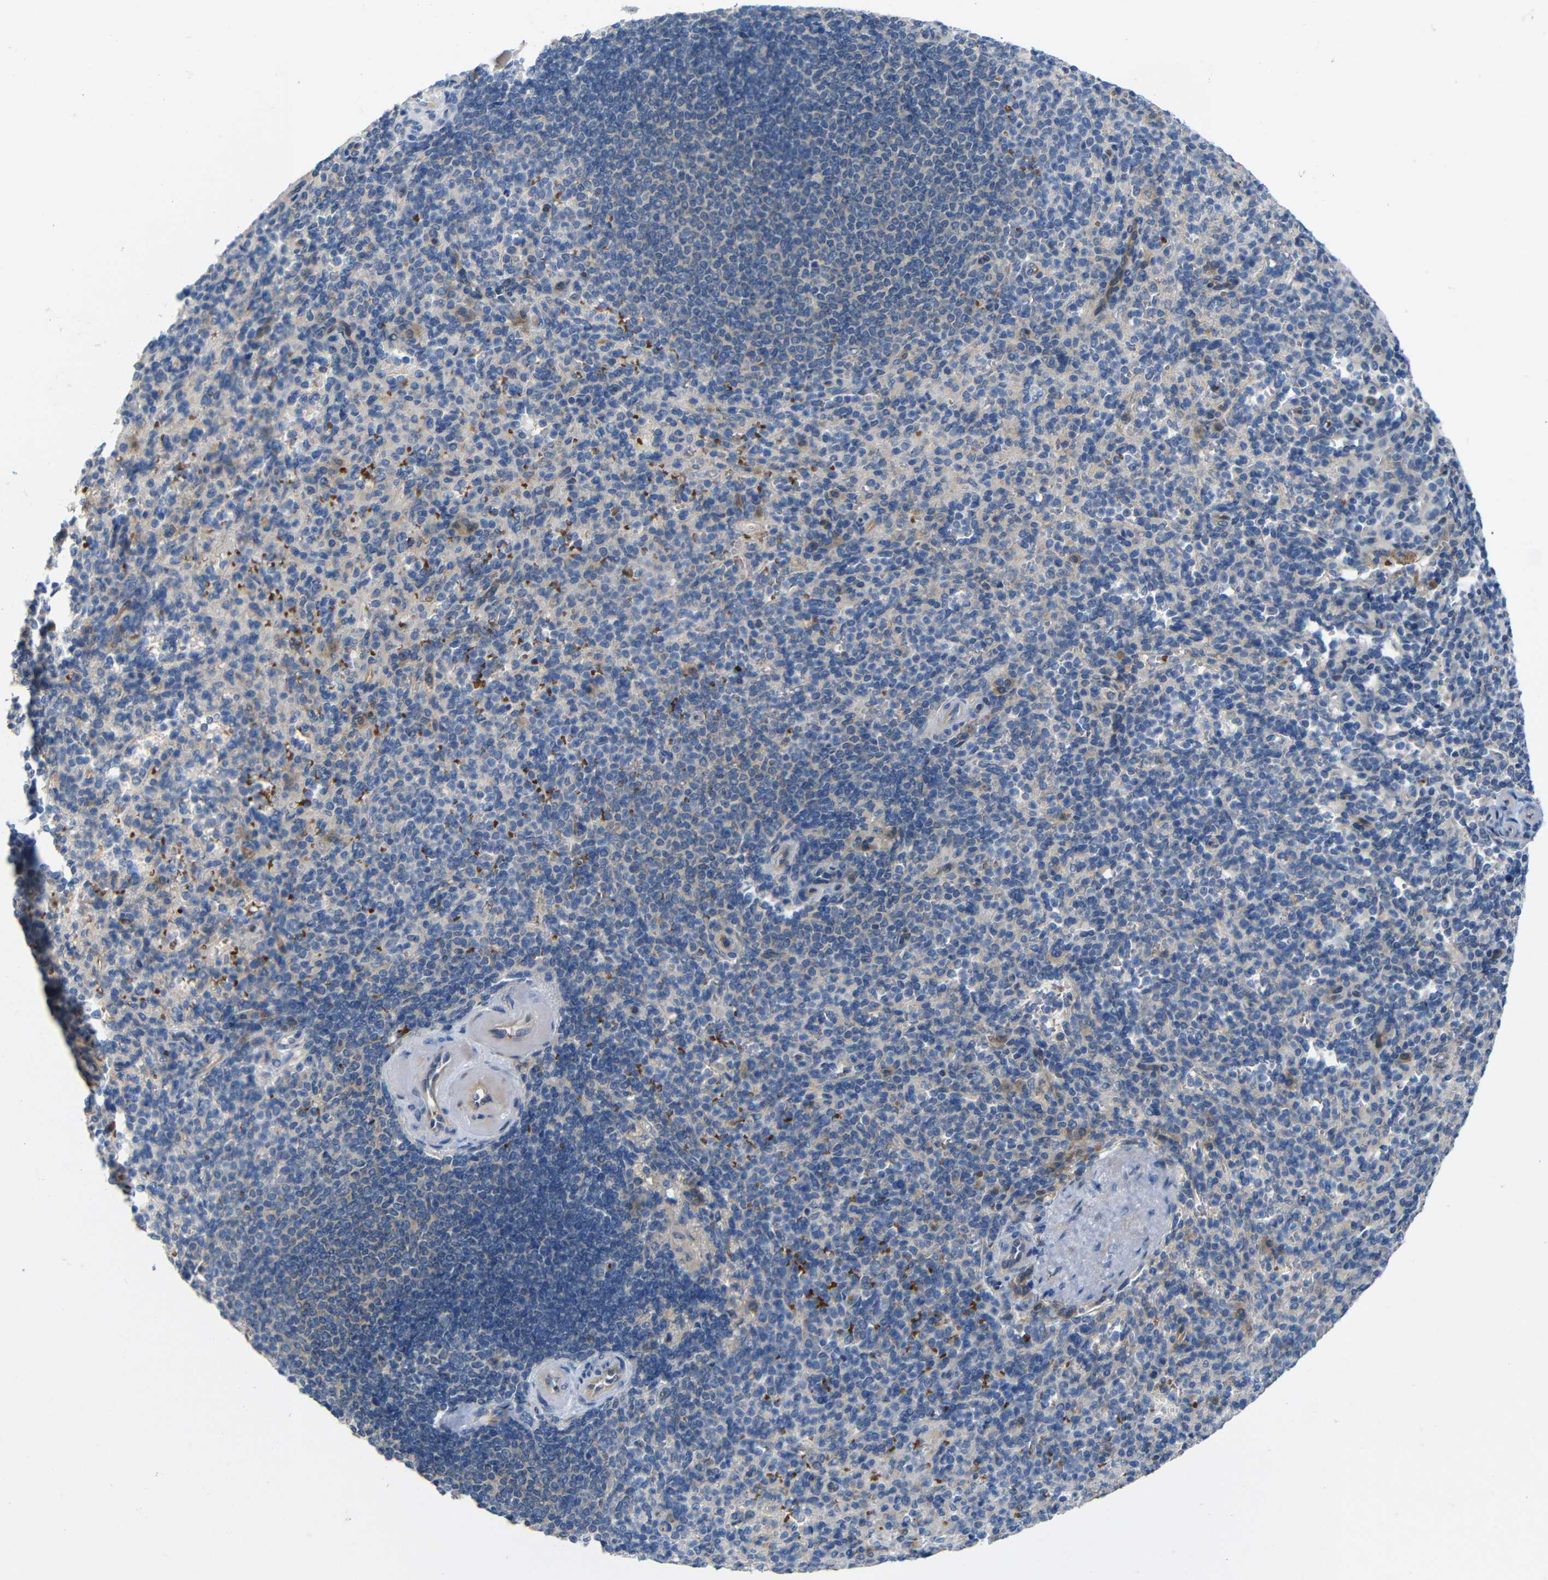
{"staining": {"intensity": "weak", "quantity": "25%-75%", "location": "cytoplasmic/membranous"}, "tissue": "spleen", "cell_type": "Cells in red pulp", "image_type": "normal", "snomed": [{"axis": "morphology", "description": "Normal tissue, NOS"}, {"axis": "topography", "description": "Spleen"}], "caption": "Protein staining by immunohistochemistry (IHC) exhibits weak cytoplasmic/membranous staining in about 25%-75% of cells in red pulp in unremarkable spleen. (IHC, brightfield microscopy, high magnification).", "gene": "TBC1D32", "patient": {"sex": "female", "age": 74}}